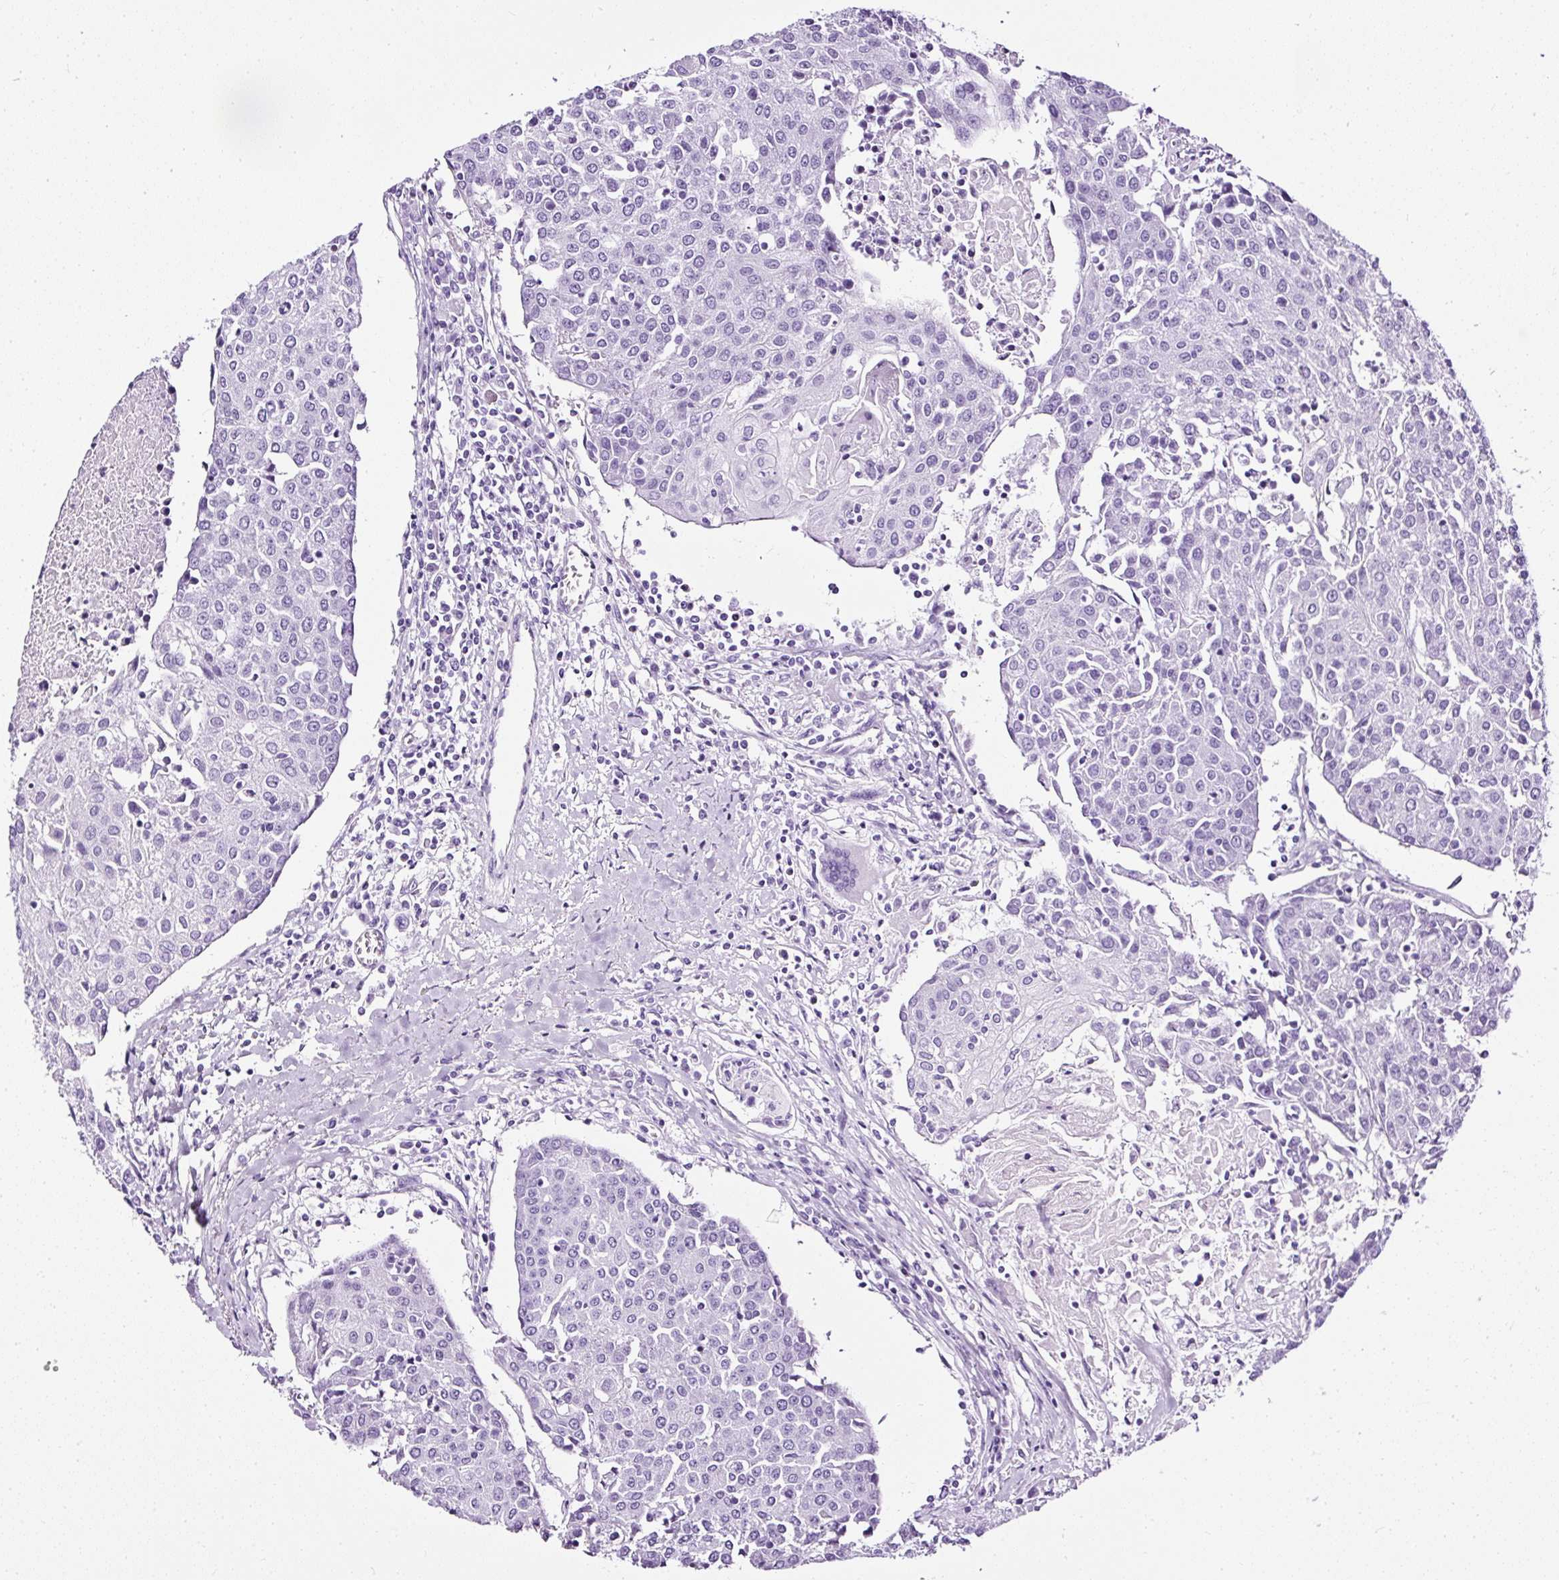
{"staining": {"intensity": "negative", "quantity": "none", "location": "none"}, "tissue": "urothelial cancer", "cell_type": "Tumor cells", "image_type": "cancer", "snomed": [{"axis": "morphology", "description": "Urothelial carcinoma, High grade"}, {"axis": "topography", "description": "Urinary bladder"}], "caption": "Tumor cells show no significant expression in urothelial cancer. The staining was performed using DAB to visualize the protein expression in brown, while the nuclei were stained in blue with hematoxylin (Magnification: 20x).", "gene": "ATP2A1", "patient": {"sex": "female", "age": 85}}